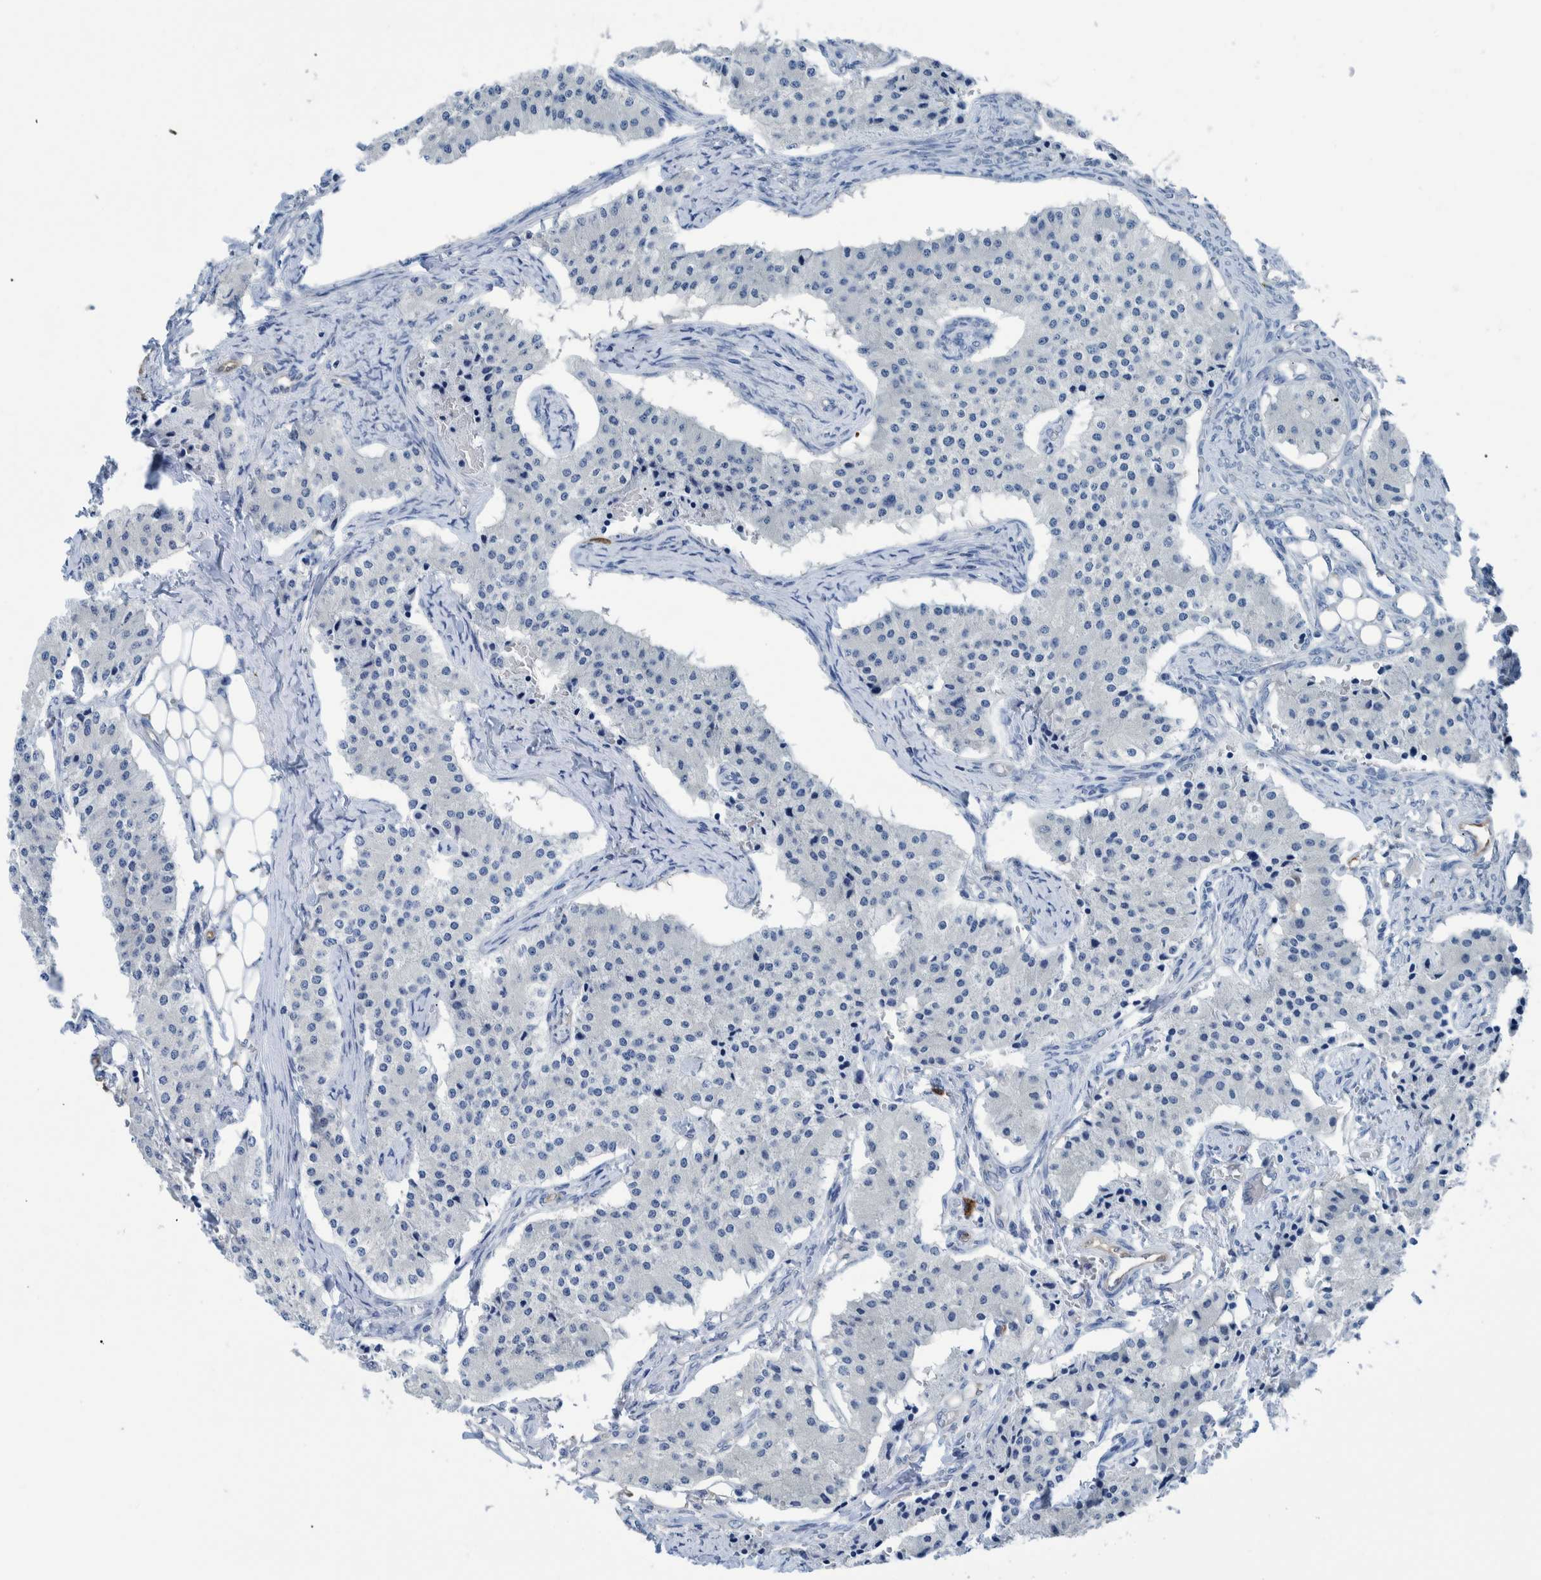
{"staining": {"intensity": "negative", "quantity": "none", "location": "none"}, "tissue": "carcinoid", "cell_type": "Tumor cells", "image_type": "cancer", "snomed": [{"axis": "morphology", "description": "Carcinoid, malignant, NOS"}, {"axis": "topography", "description": "Colon"}], "caption": "There is no significant positivity in tumor cells of carcinoid.", "gene": "IDO1", "patient": {"sex": "female", "age": 52}}